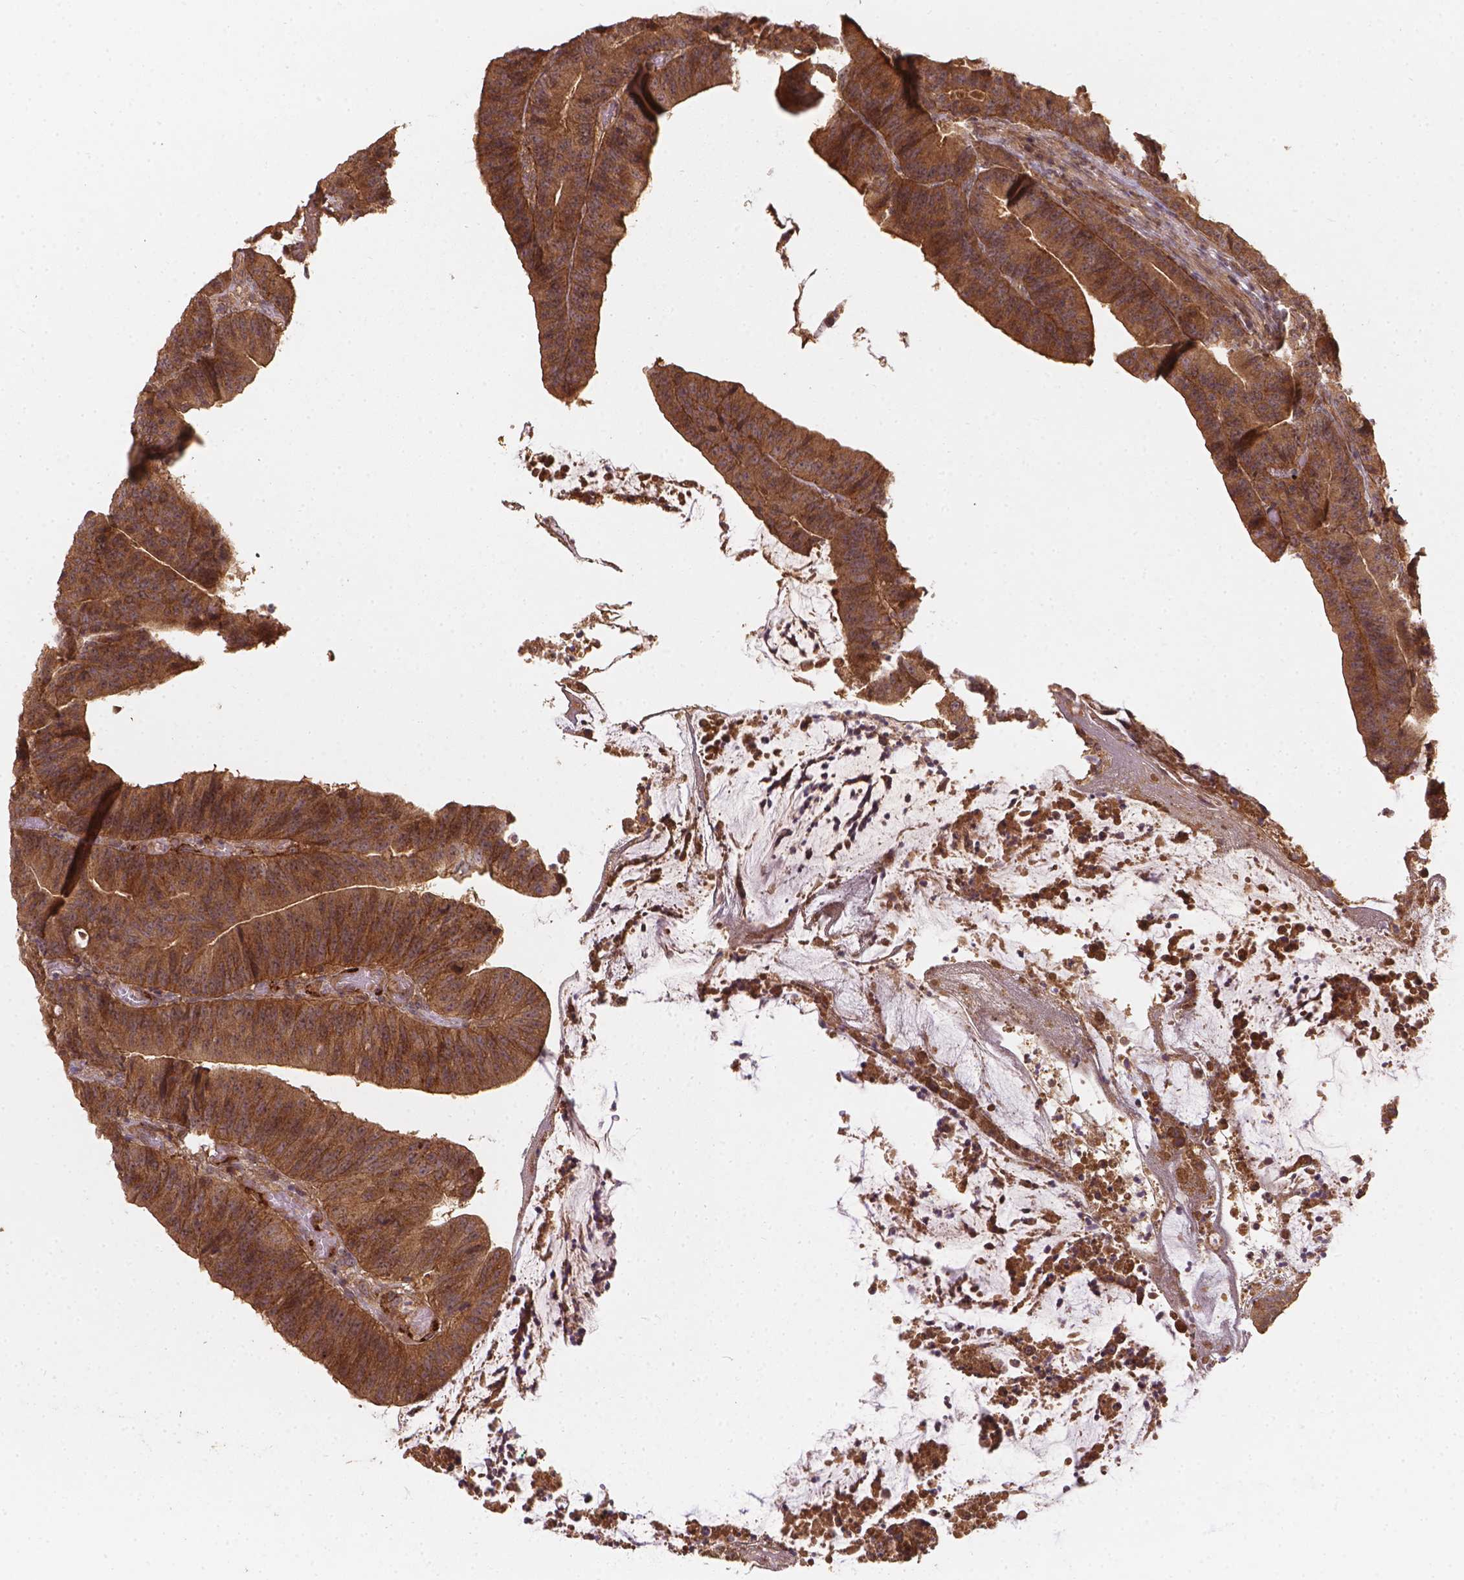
{"staining": {"intensity": "strong", "quantity": ">75%", "location": "cytoplasmic/membranous"}, "tissue": "colorectal cancer", "cell_type": "Tumor cells", "image_type": "cancer", "snomed": [{"axis": "morphology", "description": "Adenocarcinoma, NOS"}, {"axis": "topography", "description": "Colon"}], "caption": "Brown immunohistochemical staining in colorectal cancer demonstrates strong cytoplasmic/membranous positivity in approximately >75% of tumor cells.", "gene": "XPR1", "patient": {"sex": "female", "age": 78}}